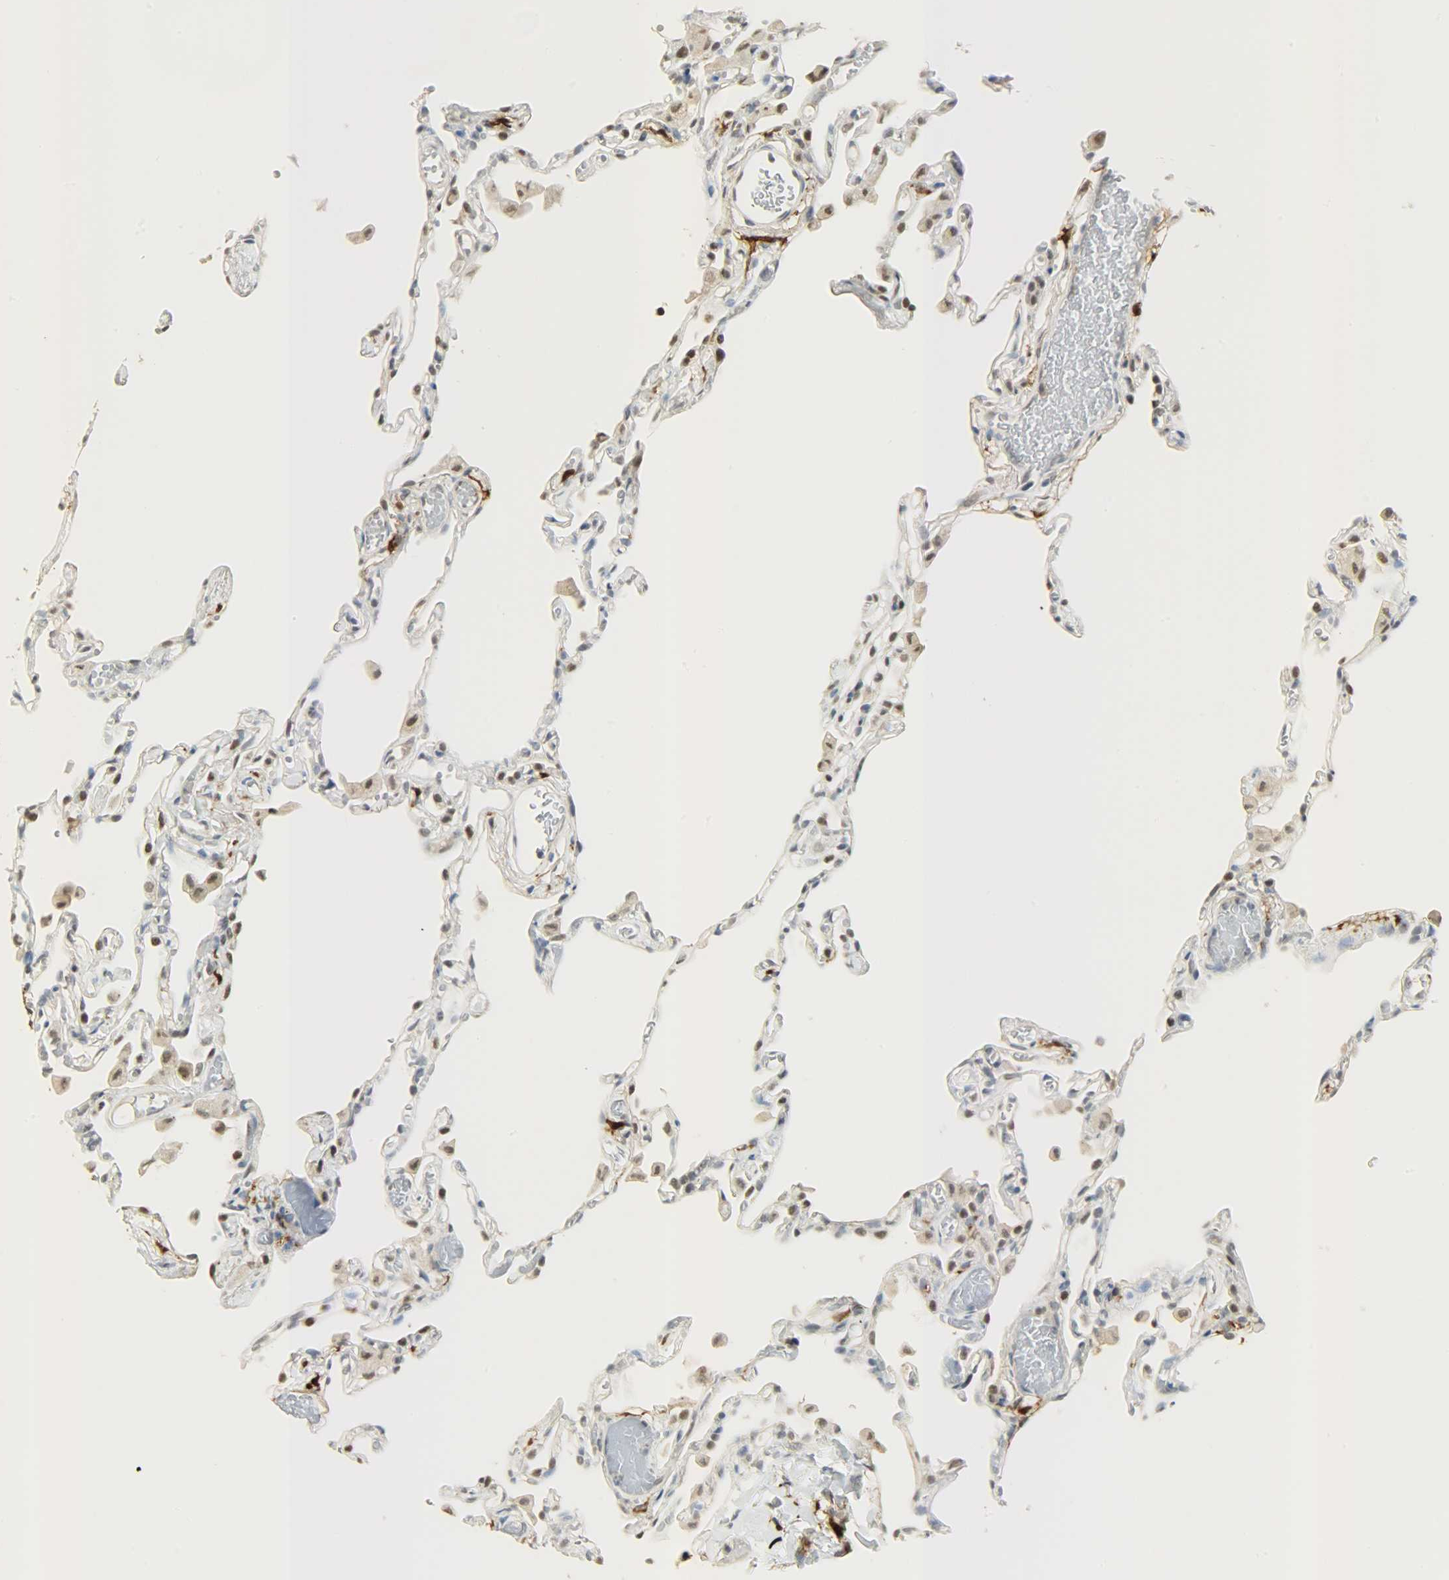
{"staining": {"intensity": "moderate", "quantity": "25%-75%", "location": "nuclear"}, "tissue": "lung", "cell_type": "Alveolar cells", "image_type": "normal", "snomed": [{"axis": "morphology", "description": "Normal tissue, NOS"}, {"axis": "topography", "description": "Lung"}], "caption": "IHC histopathology image of unremarkable human lung stained for a protein (brown), which displays medium levels of moderate nuclear staining in approximately 25%-75% of alveolar cells.", "gene": "NGFR", "patient": {"sex": "female", "age": 49}}